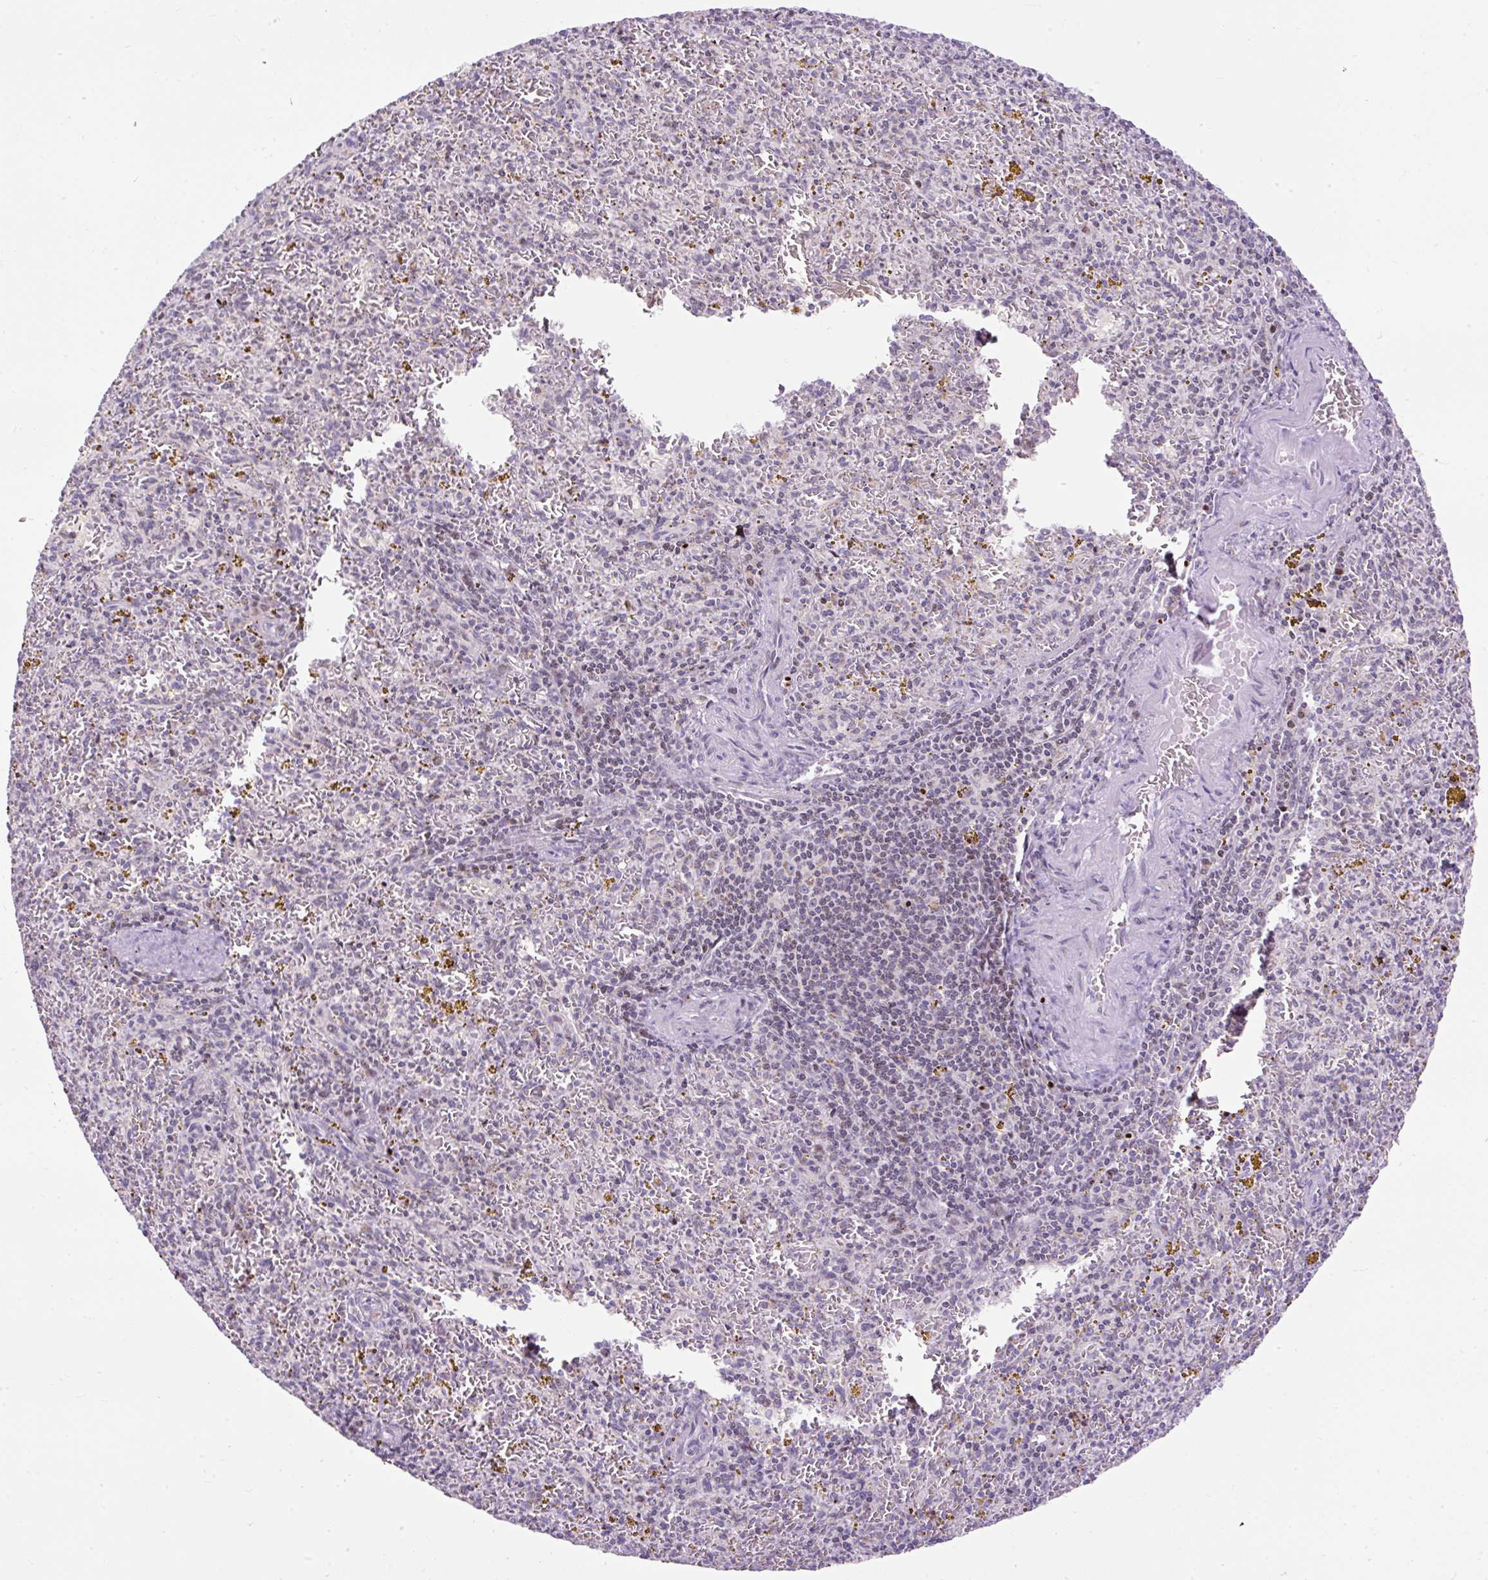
{"staining": {"intensity": "negative", "quantity": "none", "location": "none"}, "tissue": "spleen", "cell_type": "Cells in red pulp", "image_type": "normal", "snomed": [{"axis": "morphology", "description": "Normal tissue, NOS"}, {"axis": "topography", "description": "Spleen"}], "caption": "Cells in red pulp show no significant protein staining in normal spleen.", "gene": "FMC1", "patient": {"sex": "male", "age": 57}}